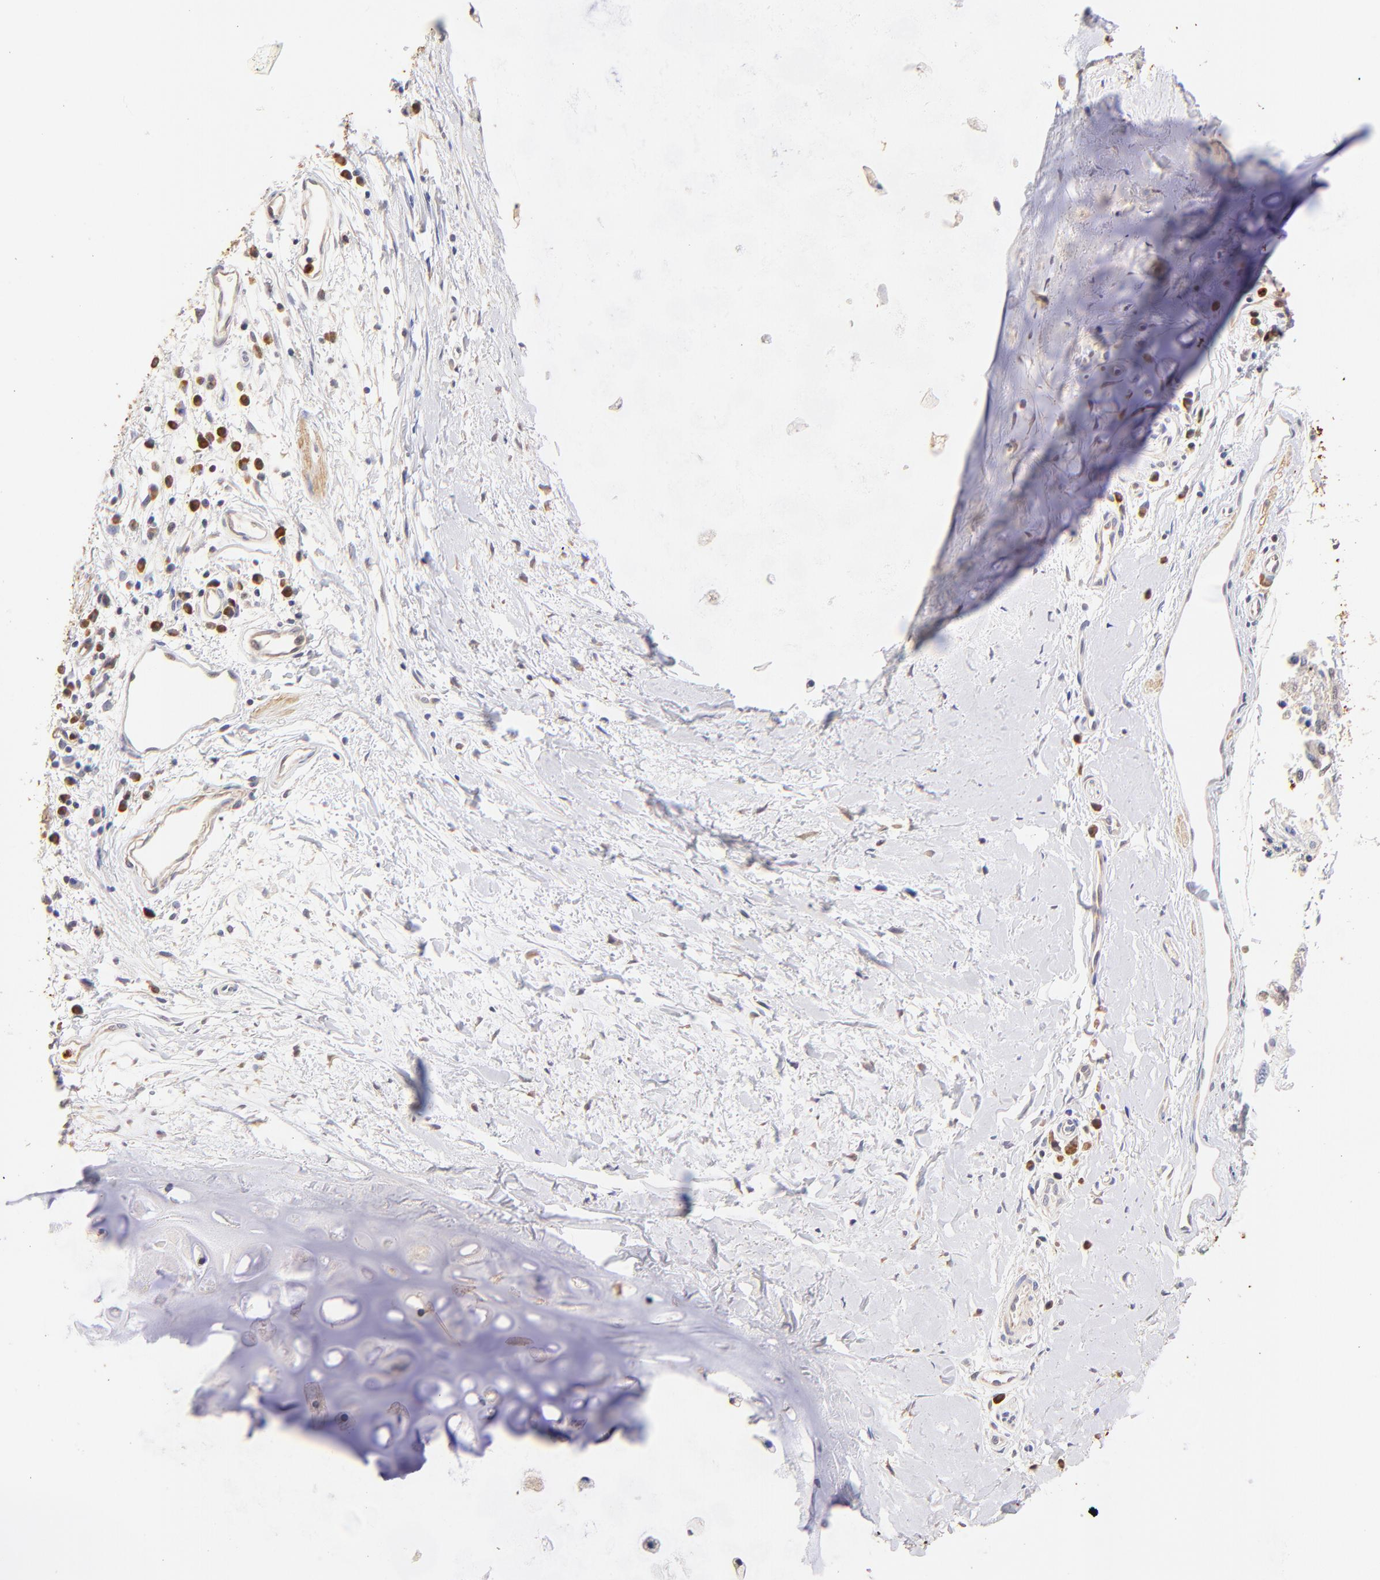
{"staining": {"intensity": "negative", "quantity": "none", "location": "none"}, "tissue": "adipose tissue", "cell_type": "Adipocytes", "image_type": "normal", "snomed": [{"axis": "morphology", "description": "Normal tissue, NOS"}, {"axis": "morphology", "description": "Adenocarcinoma, NOS"}, {"axis": "topography", "description": "Cartilage tissue"}, {"axis": "topography", "description": "Bronchus"}, {"axis": "topography", "description": "Lung"}], "caption": "A high-resolution micrograph shows IHC staining of normal adipose tissue, which displays no significant staining in adipocytes. (IHC, brightfield microscopy, high magnification).", "gene": "BBOF1", "patient": {"sex": "female", "age": 67}}